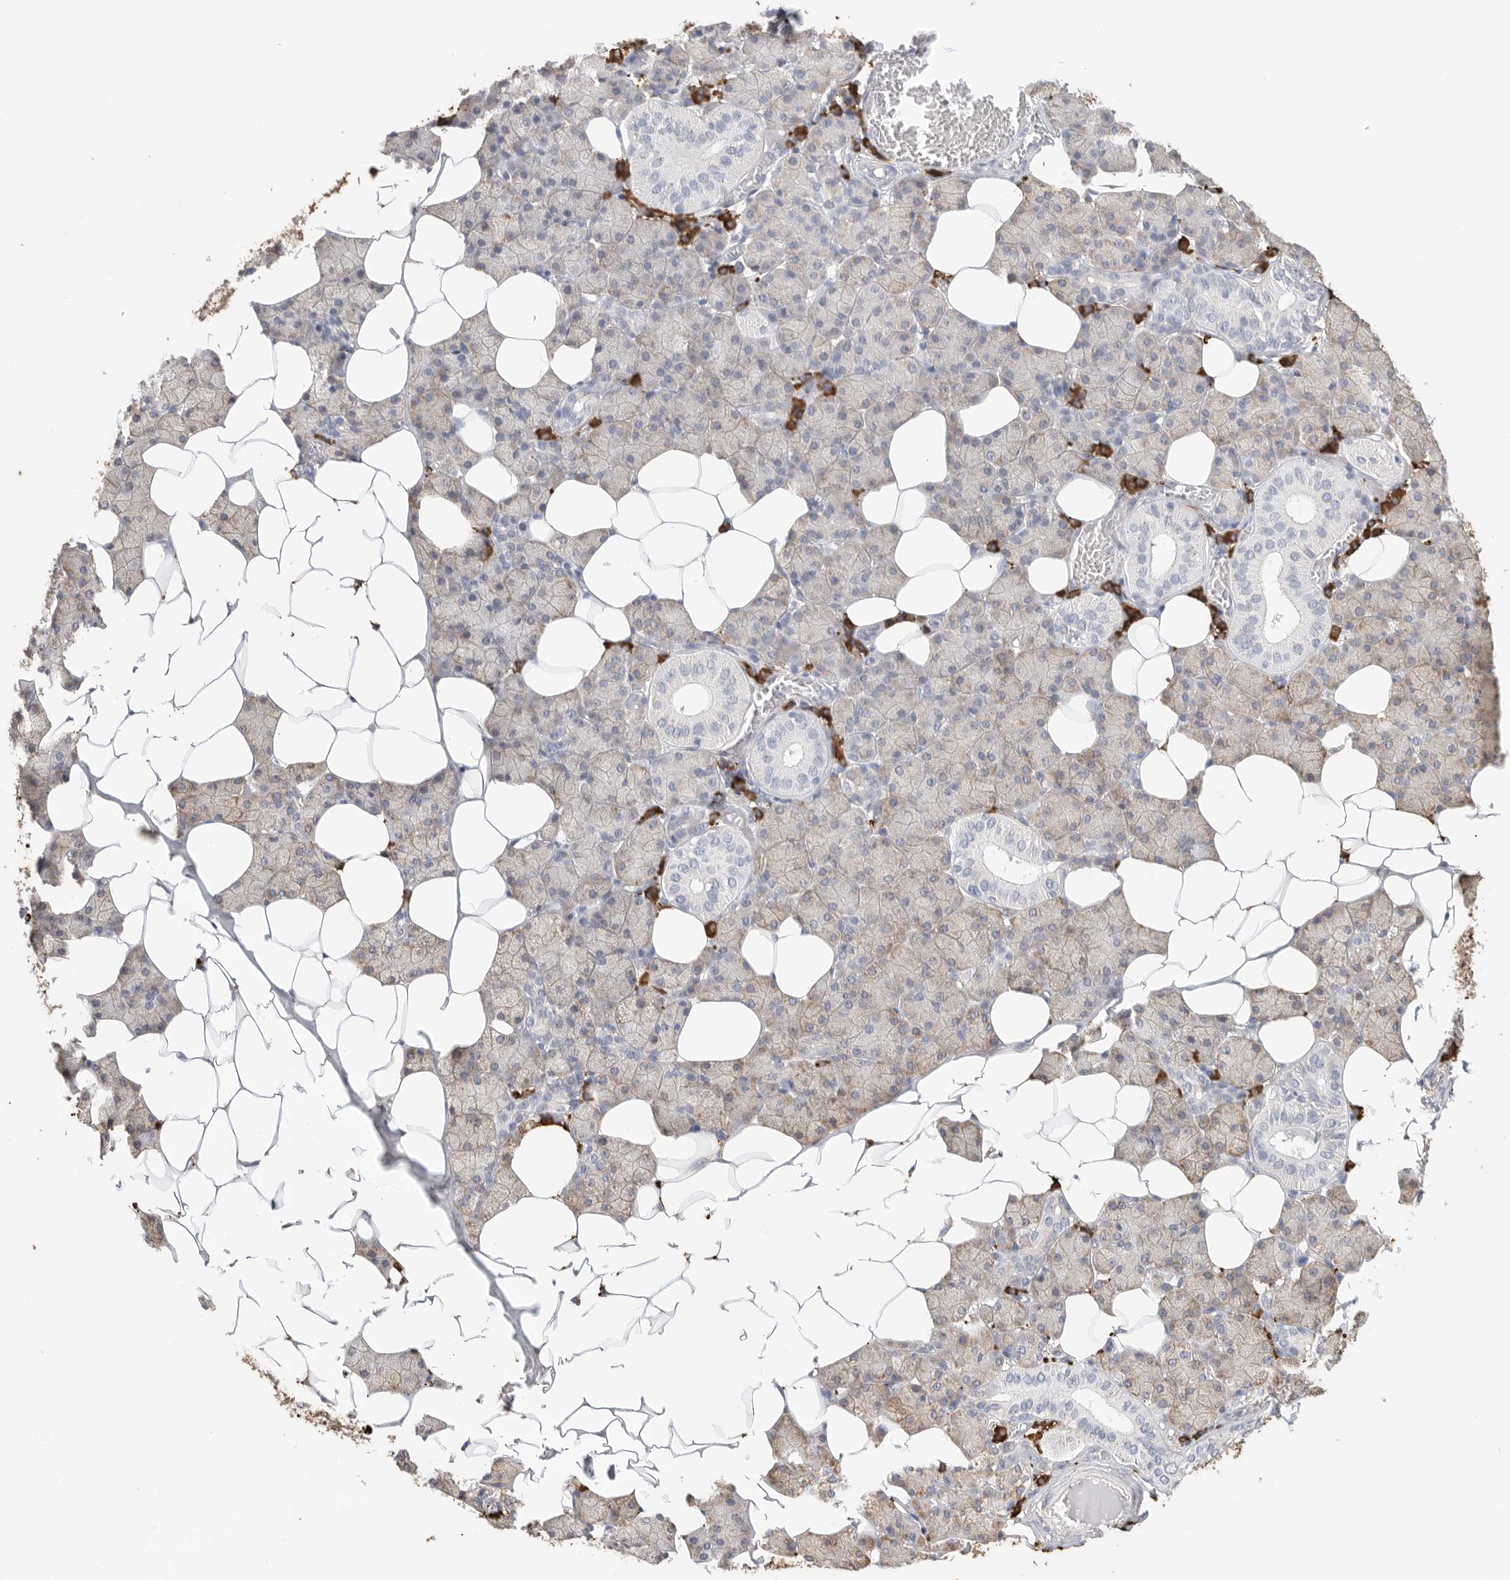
{"staining": {"intensity": "weak", "quantity": "<25%", "location": "cytoplasmic/membranous"}, "tissue": "salivary gland", "cell_type": "Glandular cells", "image_type": "normal", "snomed": [{"axis": "morphology", "description": "Normal tissue, NOS"}, {"axis": "topography", "description": "Salivary gland"}], "caption": "Benign salivary gland was stained to show a protein in brown. There is no significant expression in glandular cells. (DAB (3,3'-diaminobenzidine) immunohistochemistry with hematoxylin counter stain).", "gene": "BLOC1S5", "patient": {"sex": "female", "age": 33}}